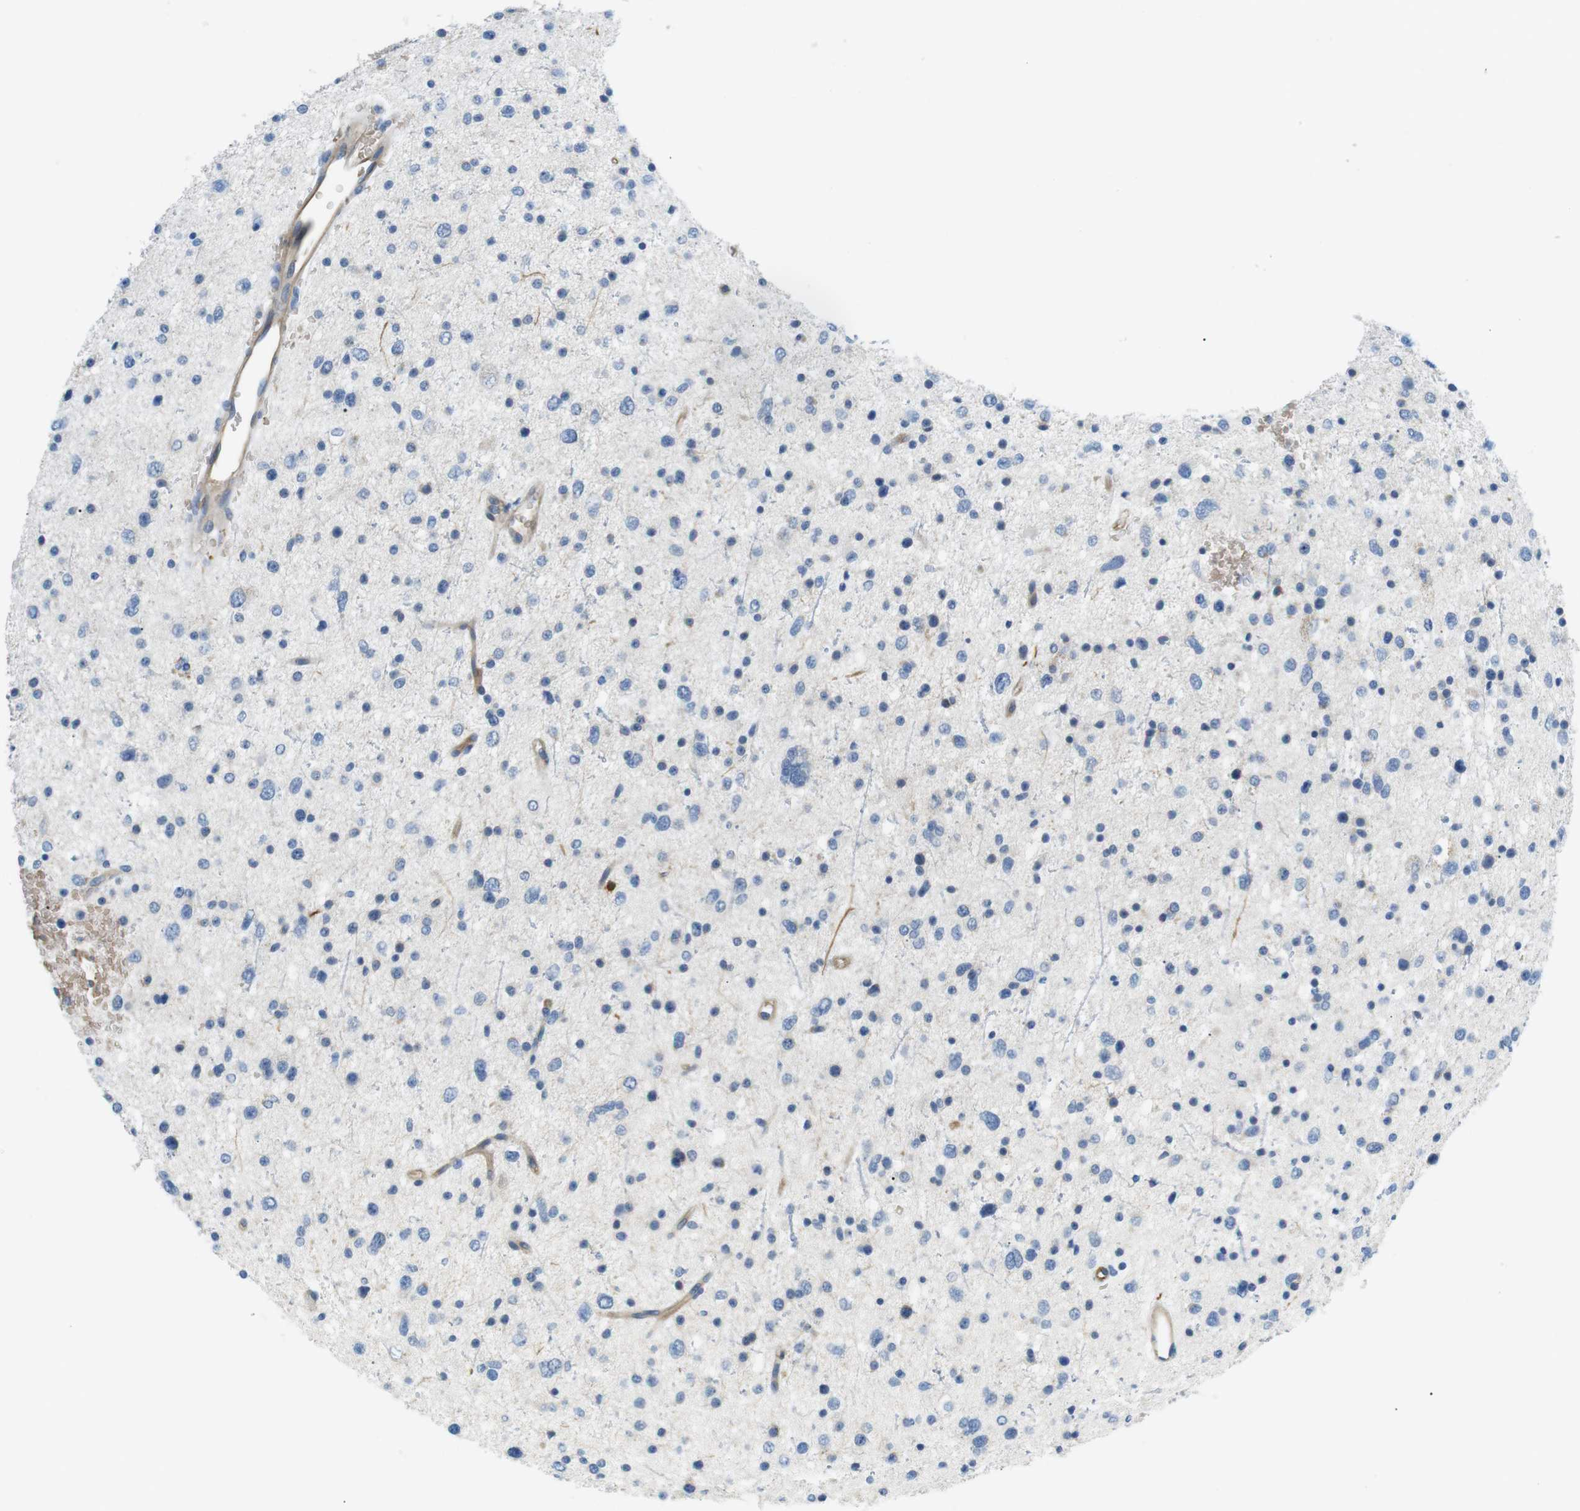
{"staining": {"intensity": "negative", "quantity": "none", "location": "none"}, "tissue": "glioma", "cell_type": "Tumor cells", "image_type": "cancer", "snomed": [{"axis": "morphology", "description": "Glioma, malignant, Low grade"}, {"axis": "topography", "description": "Brain"}], "caption": "The immunohistochemistry (IHC) photomicrograph has no significant positivity in tumor cells of glioma tissue.", "gene": "ADCY10", "patient": {"sex": "female", "age": 37}}